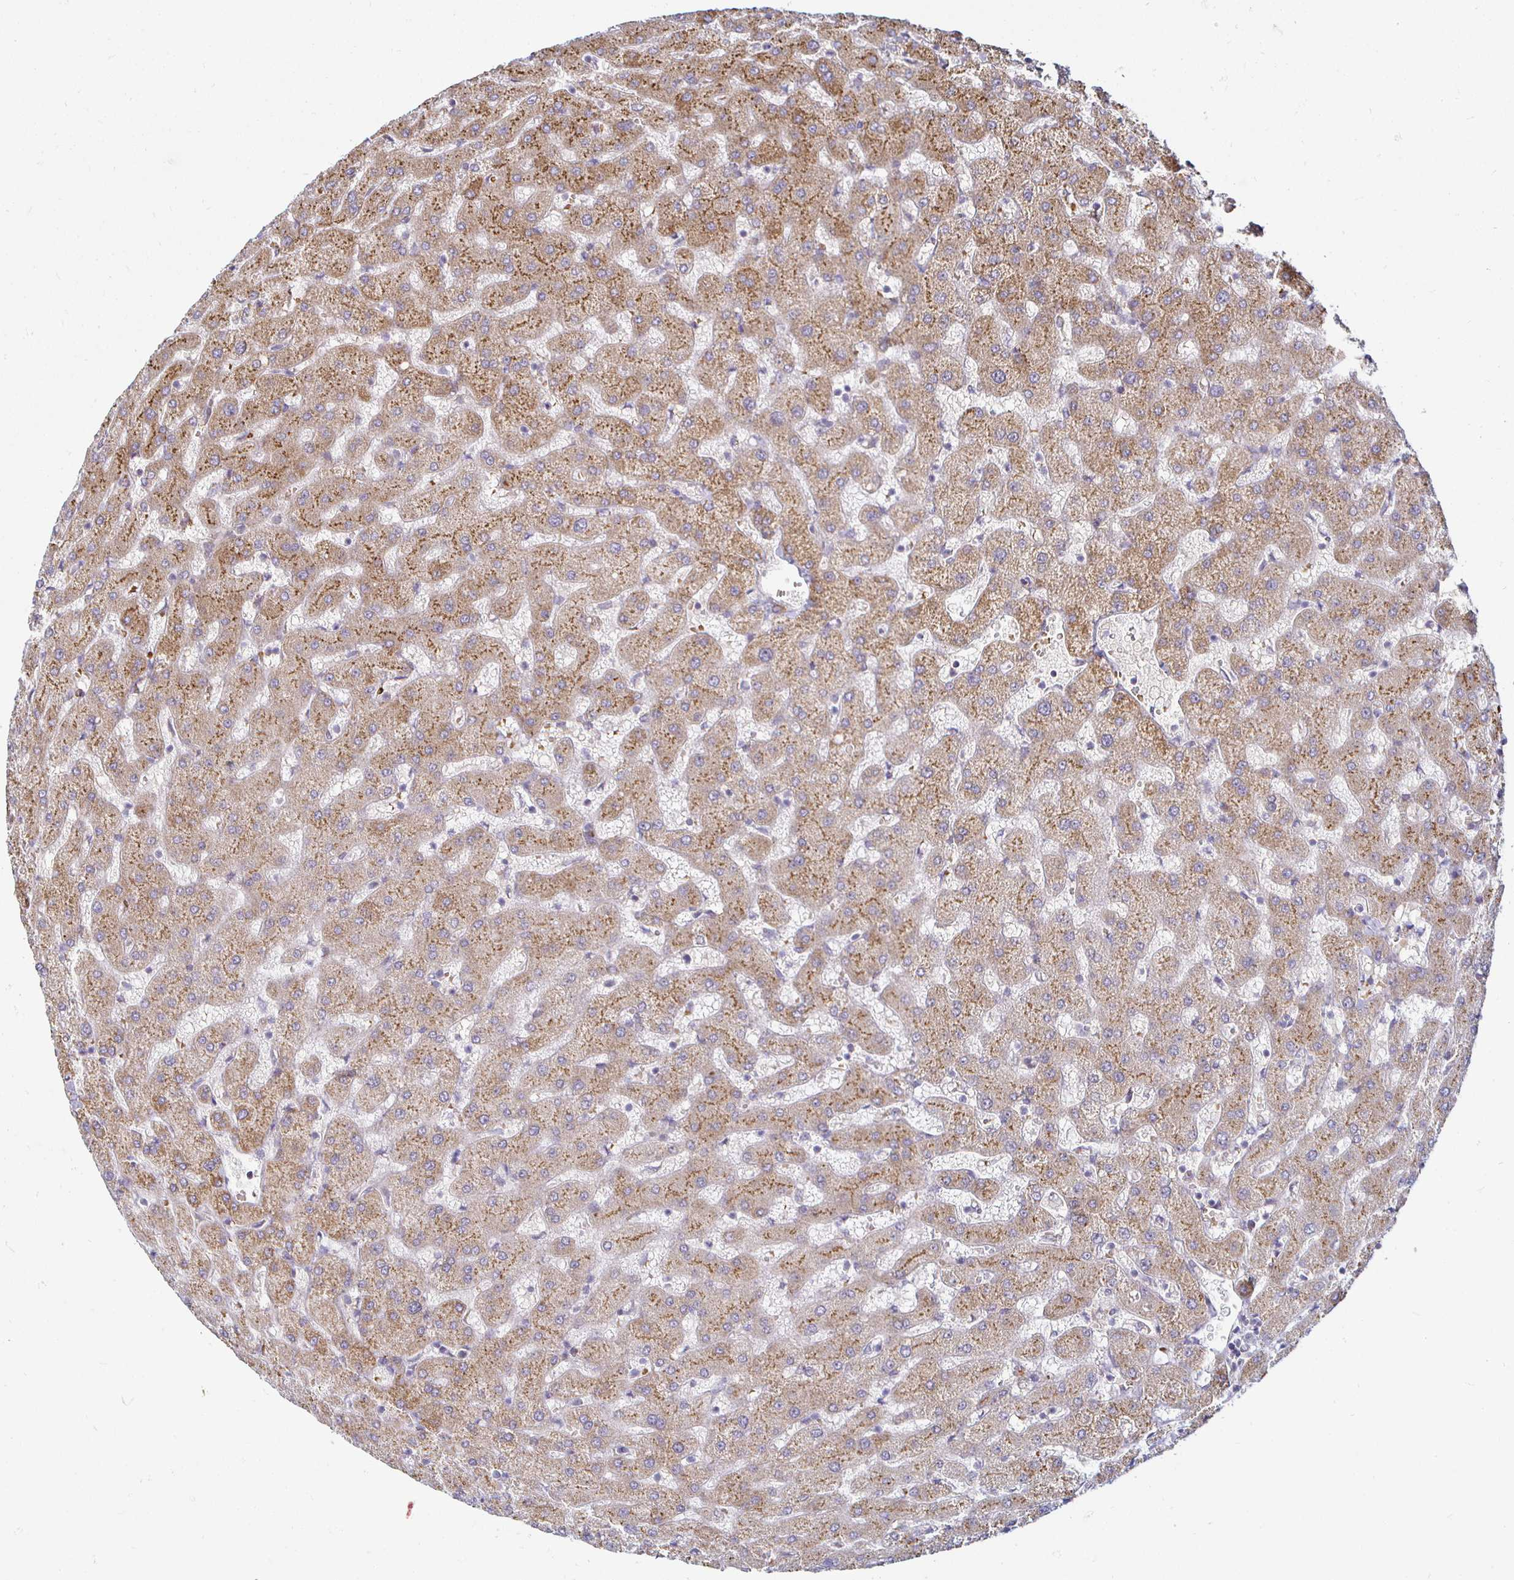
{"staining": {"intensity": "weak", "quantity": ">75%", "location": "cytoplasmic/membranous"}, "tissue": "liver", "cell_type": "Cholangiocytes", "image_type": "normal", "snomed": [{"axis": "morphology", "description": "Normal tissue, NOS"}, {"axis": "topography", "description": "Liver"}], "caption": "DAB immunohistochemical staining of unremarkable human liver exhibits weak cytoplasmic/membranous protein positivity in about >75% of cholangiocytes. (DAB = brown stain, brightfield microscopy at high magnification).", "gene": "ATG3", "patient": {"sex": "female", "age": 63}}